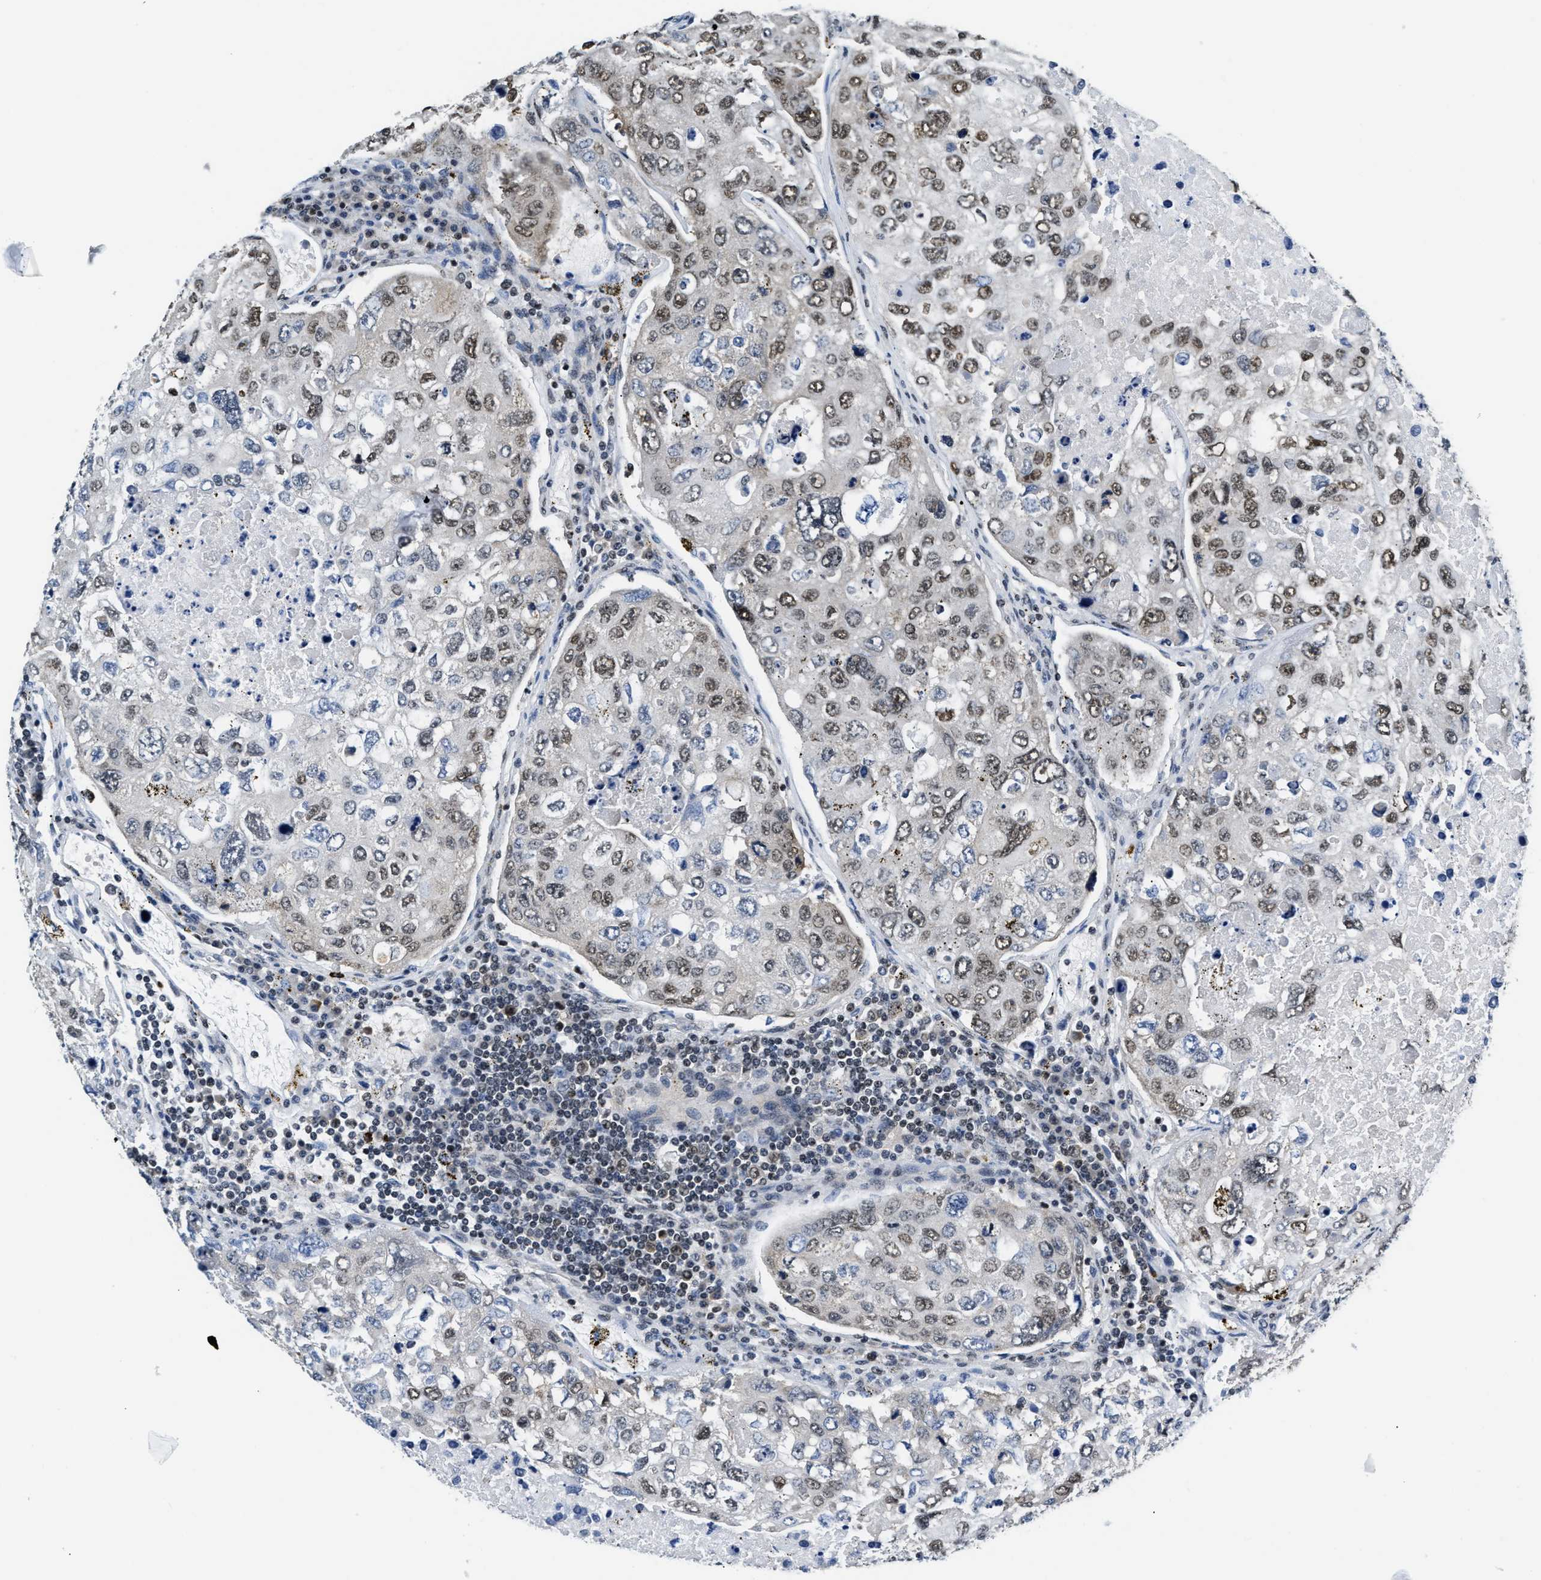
{"staining": {"intensity": "moderate", "quantity": "<25%", "location": "nuclear"}, "tissue": "urothelial cancer", "cell_type": "Tumor cells", "image_type": "cancer", "snomed": [{"axis": "morphology", "description": "Urothelial carcinoma, High grade"}, {"axis": "topography", "description": "Lymph node"}, {"axis": "topography", "description": "Urinary bladder"}], "caption": "A high-resolution photomicrograph shows immunohistochemistry staining of urothelial cancer, which displays moderate nuclear expression in about <25% of tumor cells.", "gene": "CCNDBP1", "patient": {"sex": "male", "age": 51}}